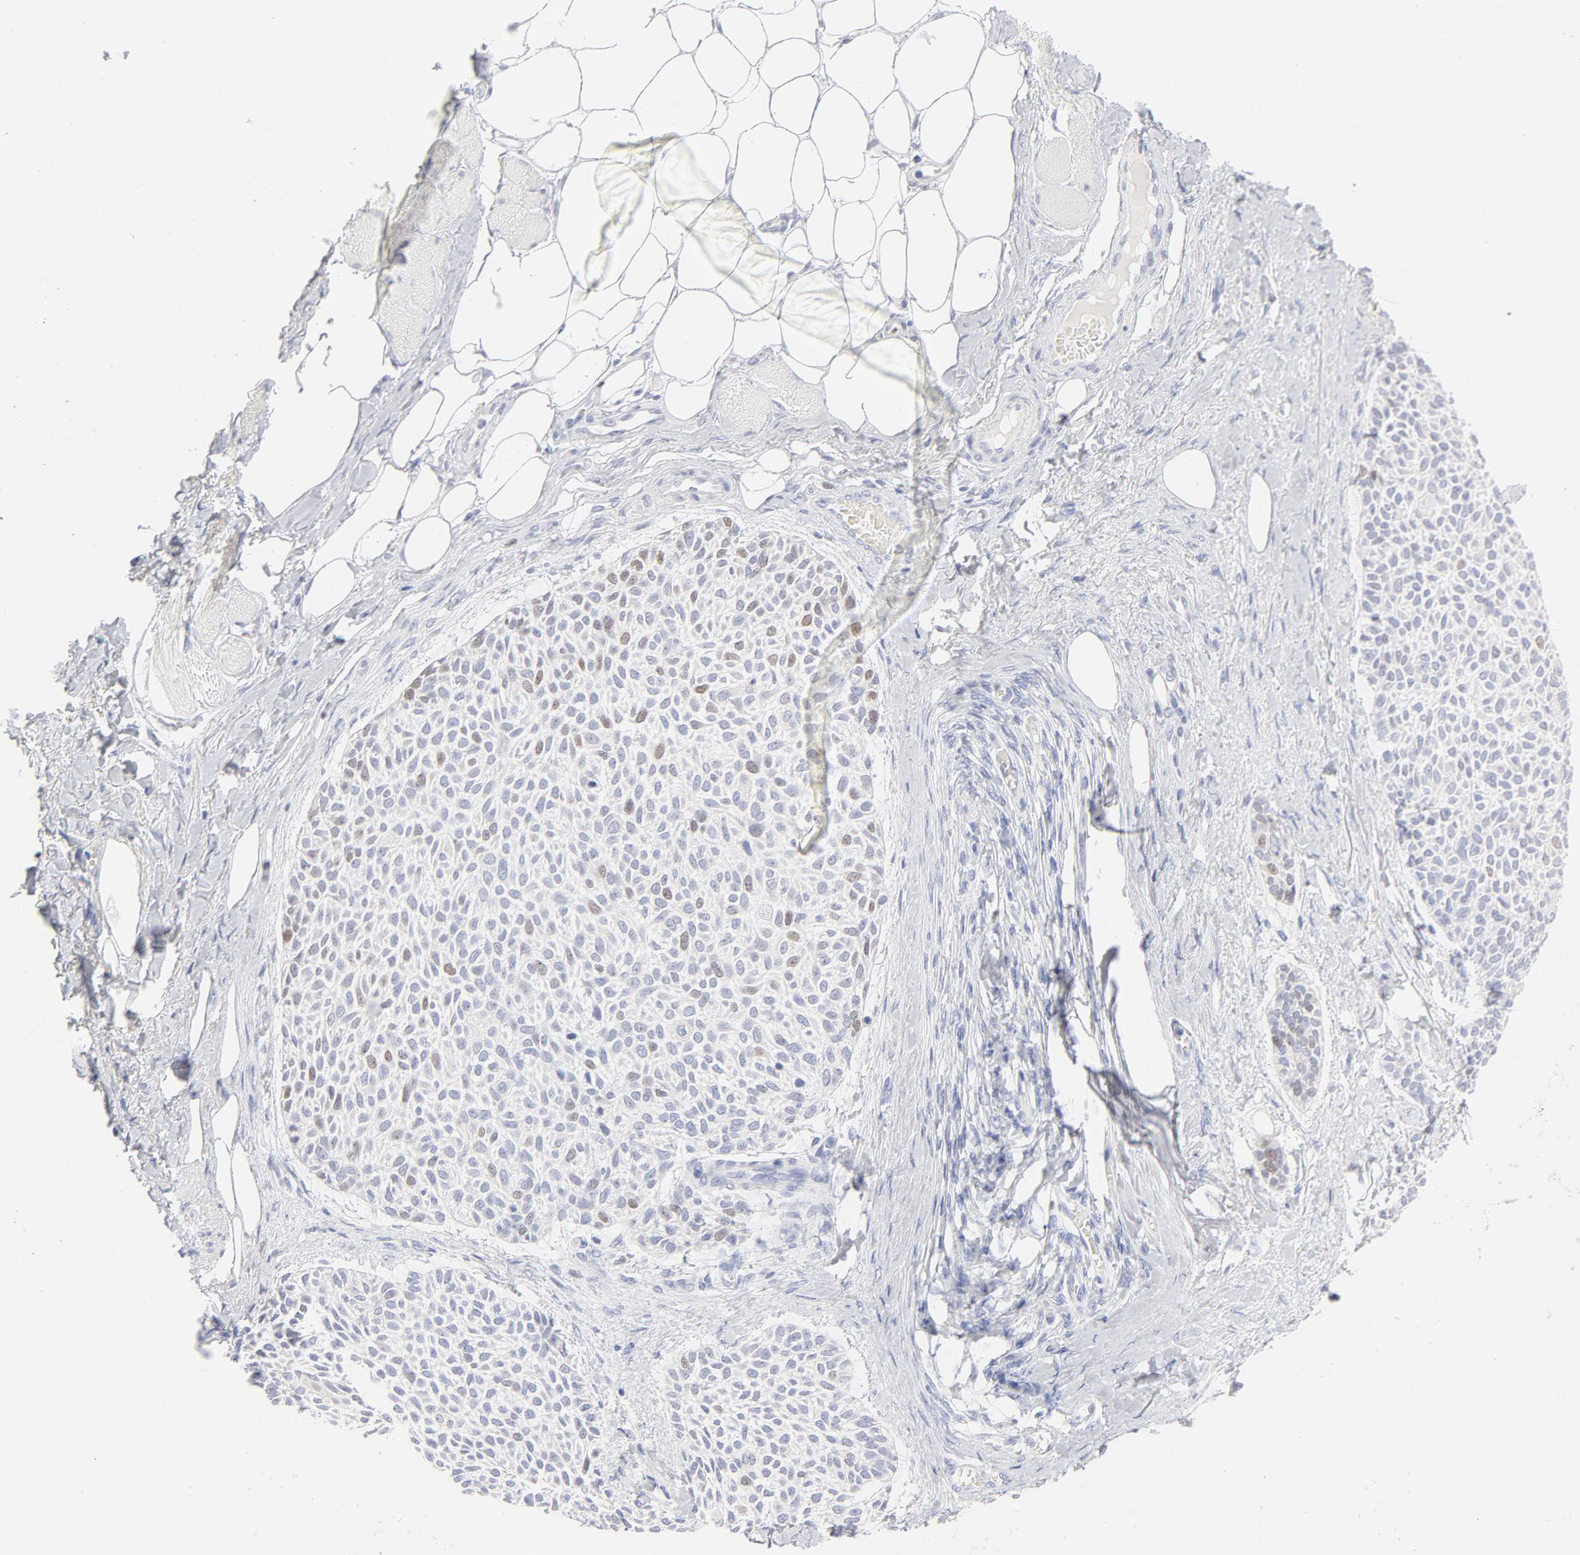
{"staining": {"intensity": "moderate", "quantity": "<25%", "location": "nuclear"}, "tissue": "skin cancer", "cell_type": "Tumor cells", "image_type": "cancer", "snomed": [{"axis": "morphology", "description": "Normal tissue, NOS"}, {"axis": "morphology", "description": "Basal cell carcinoma"}, {"axis": "topography", "description": "Skin"}], "caption": "The immunohistochemical stain labels moderate nuclear staining in tumor cells of skin cancer (basal cell carcinoma) tissue. (brown staining indicates protein expression, while blue staining denotes nuclei).", "gene": "MCM7", "patient": {"sex": "female", "age": 70}}